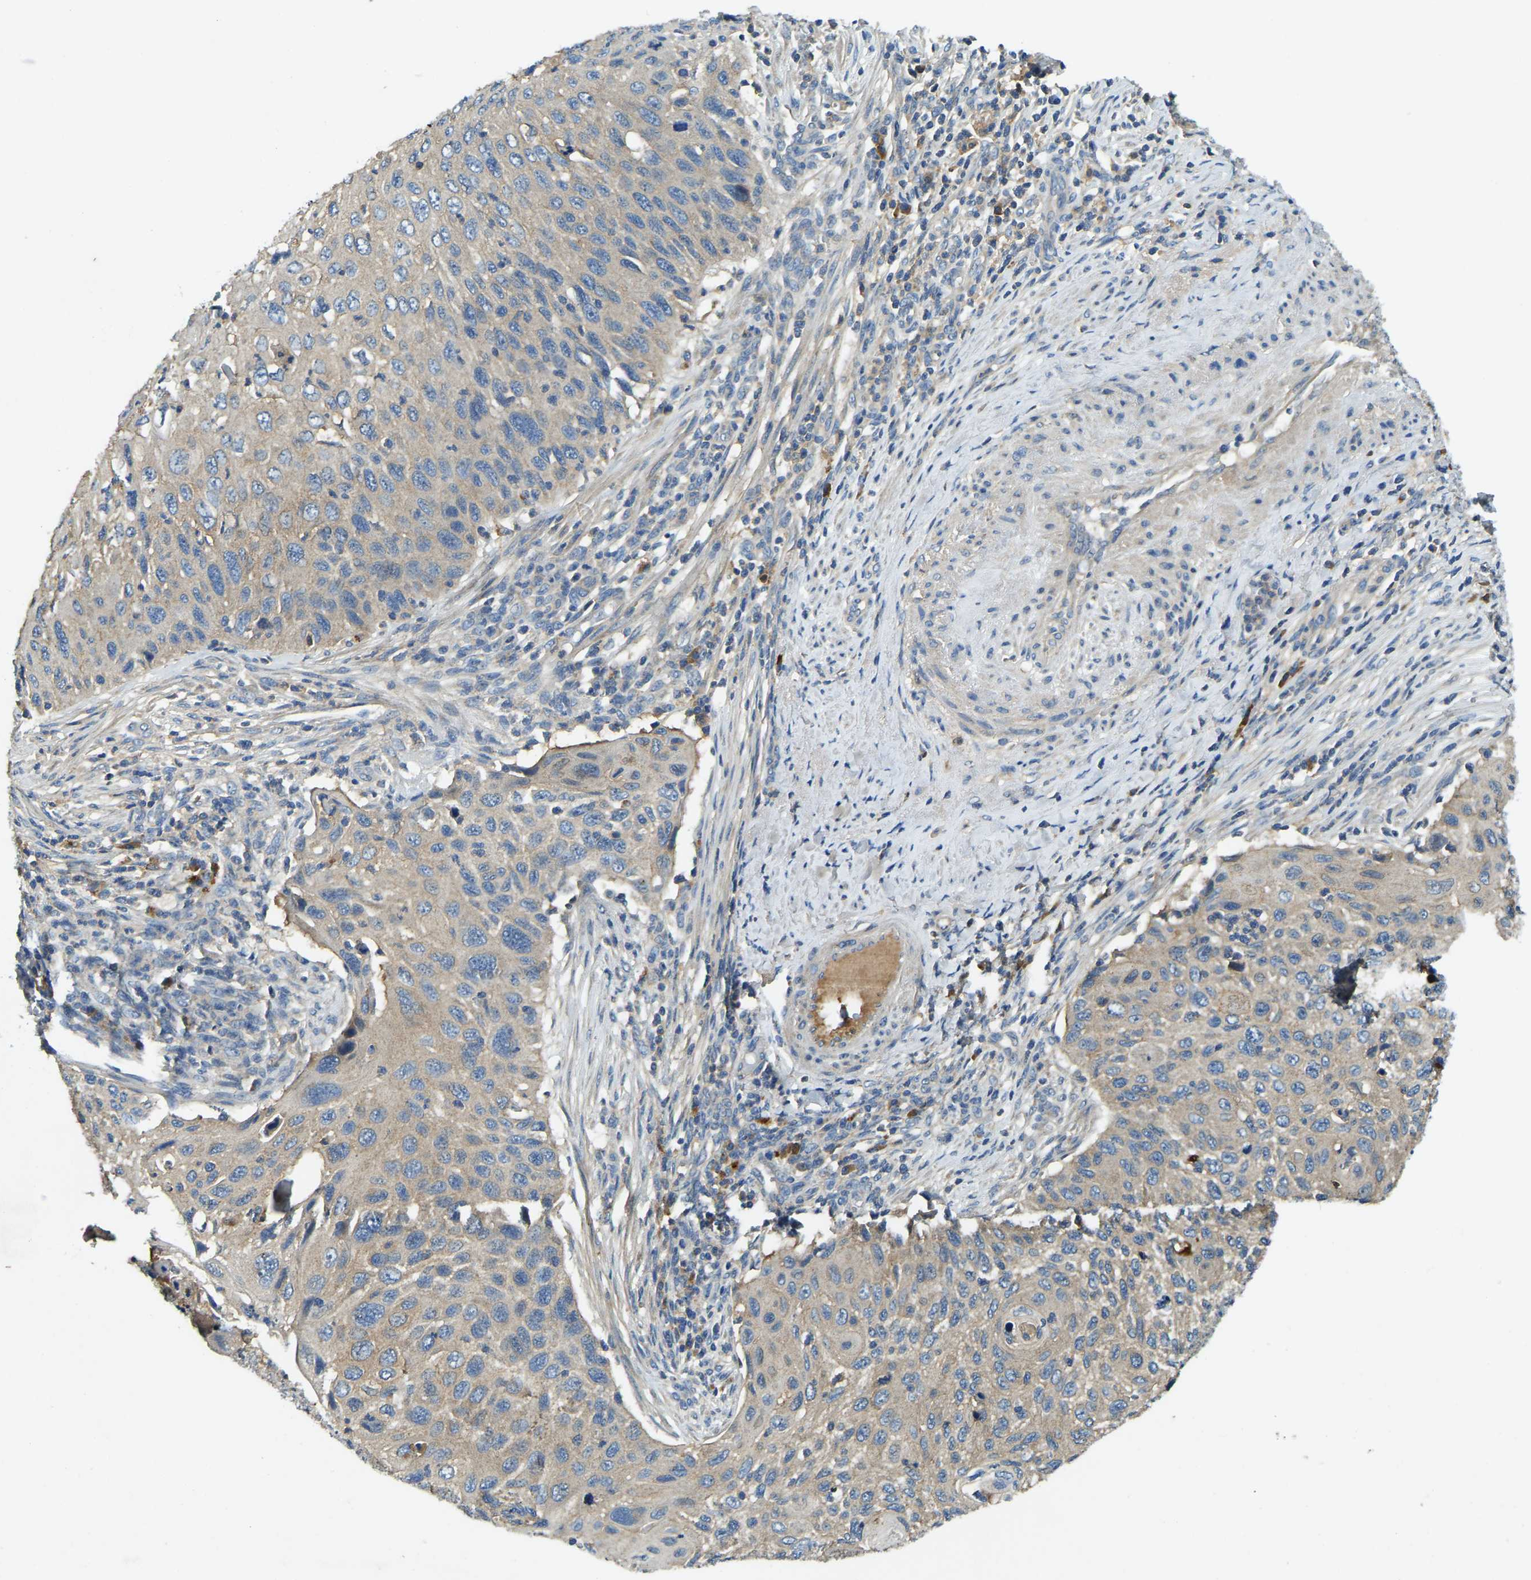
{"staining": {"intensity": "negative", "quantity": "none", "location": "none"}, "tissue": "cervical cancer", "cell_type": "Tumor cells", "image_type": "cancer", "snomed": [{"axis": "morphology", "description": "Squamous cell carcinoma, NOS"}, {"axis": "topography", "description": "Cervix"}], "caption": "Cervical cancer (squamous cell carcinoma) was stained to show a protein in brown. There is no significant positivity in tumor cells.", "gene": "ATP8B1", "patient": {"sex": "female", "age": 70}}